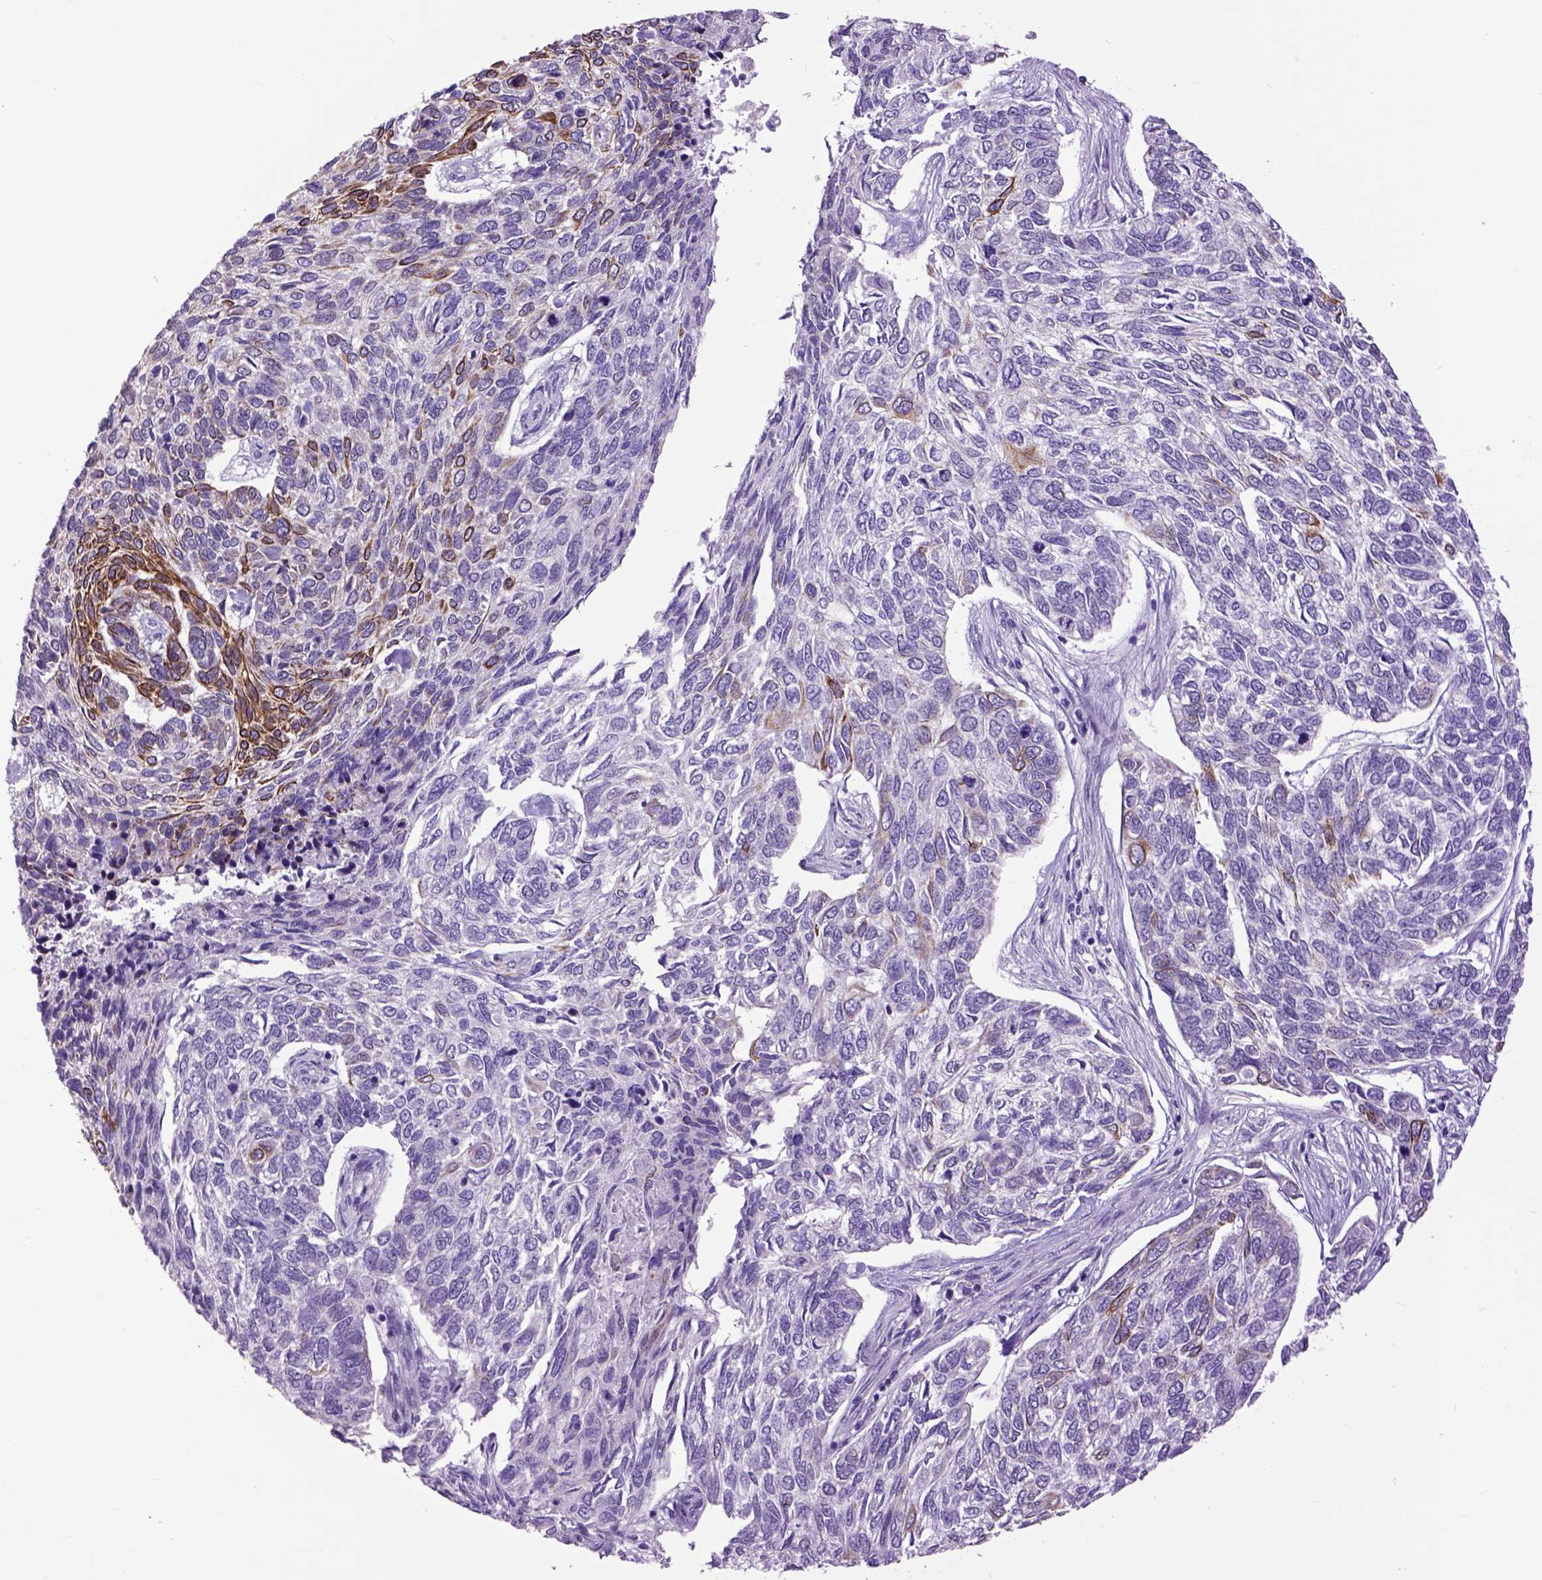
{"staining": {"intensity": "strong", "quantity": "<25%", "location": "cytoplasmic/membranous"}, "tissue": "skin cancer", "cell_type": "Tumor cells", "image_type": "cancer", "snomed": [{"axis": "morphology", "description": "Basal cell carcinoma"}, {"axis": "topography", "description": "Skin"}], "caption": "Skin cancer (basal cell carcinoma) stained for a protein (brown) exhibits strong cytoplasmic/membranous positive staining in about <25% of tumor cells.", "gene": "RAB25", "patient": {"sex": "female", "age": 65}}